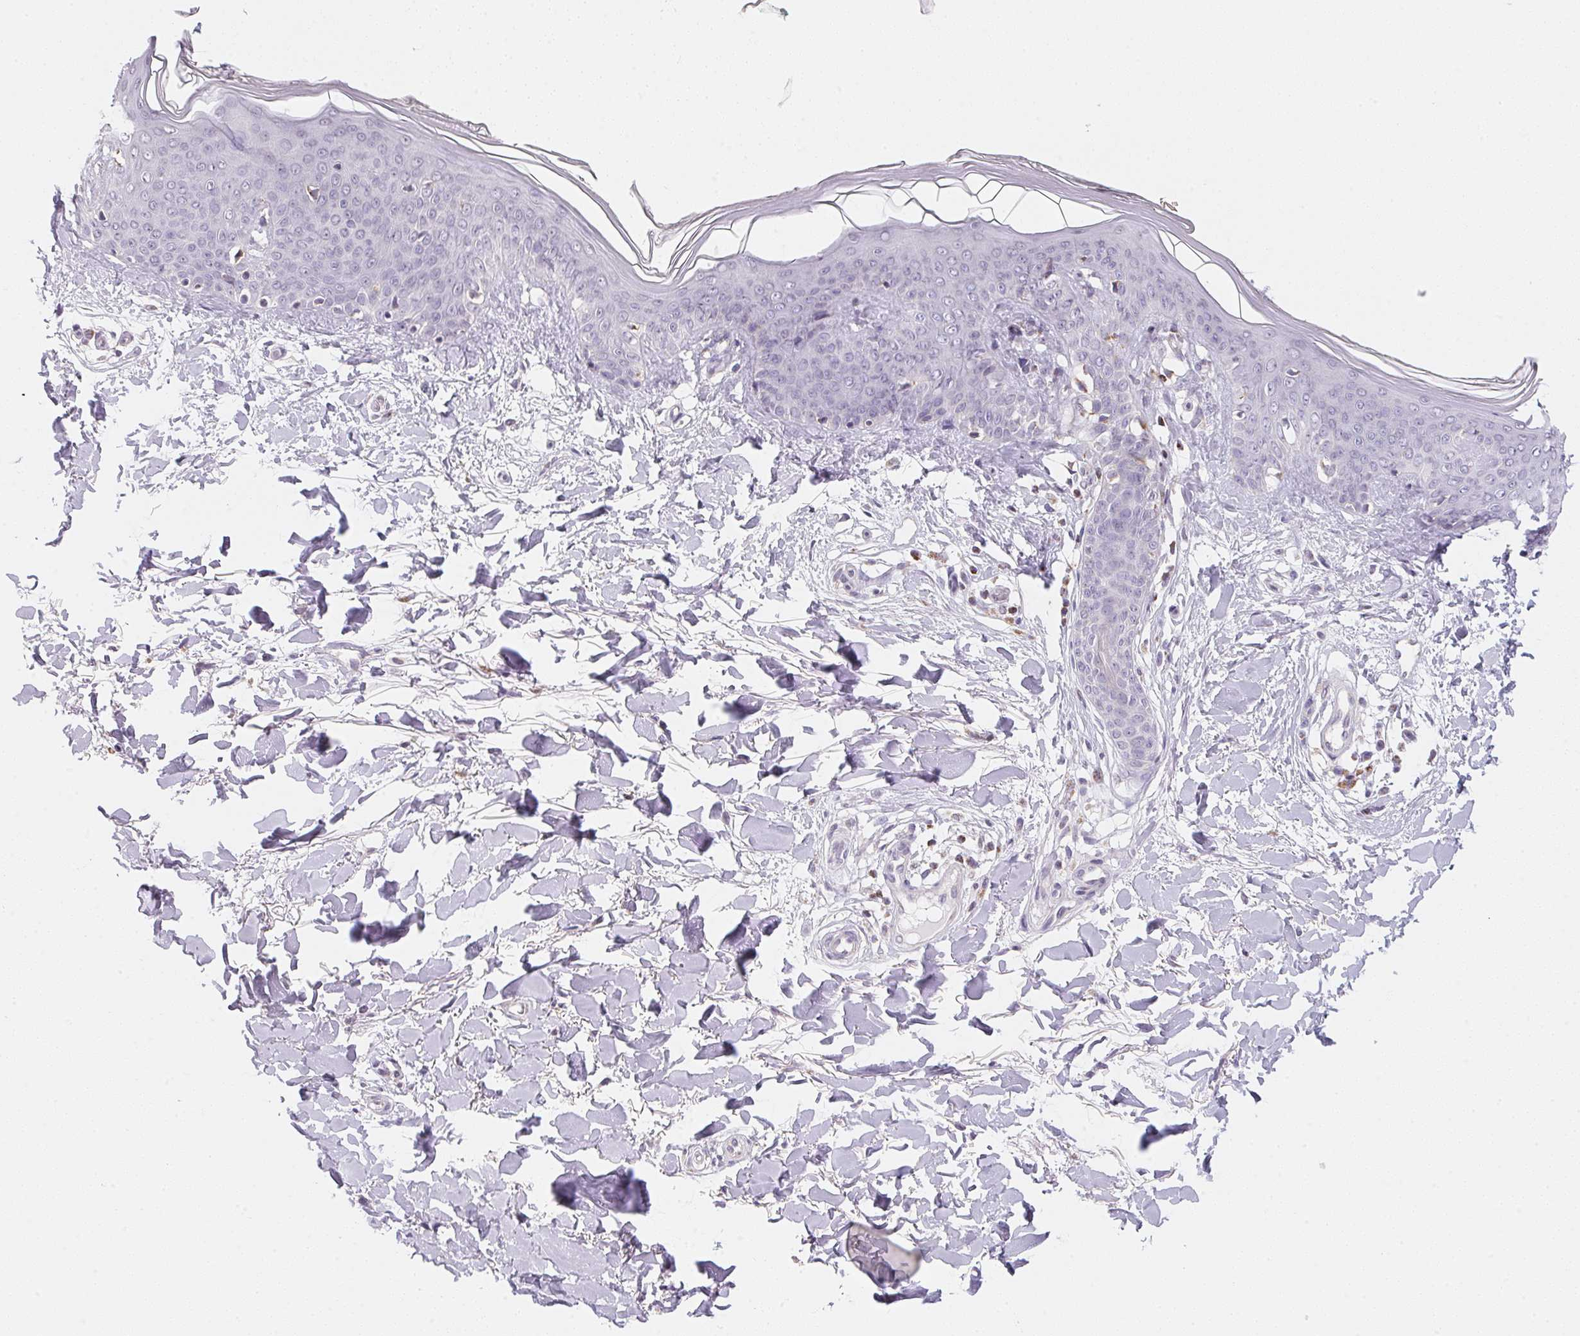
{"staining": {"intensity": "negative", "quantity": "none", "location": "none"}, "tissue": "skin", "cell_type": "Fibroblasts", "image_type": "normal", "snomed": [{"axis": "morphology", "description": "Normal tissue, NOS"}, {"axis": "topography", "description": "Skin"}], "caption": "Unremarkable skin was stained to show a protein in brown. There is no significant expression in fibroblasts.", "gene": "GIPC2", "patient": {"sex": "female", "age": 34}}